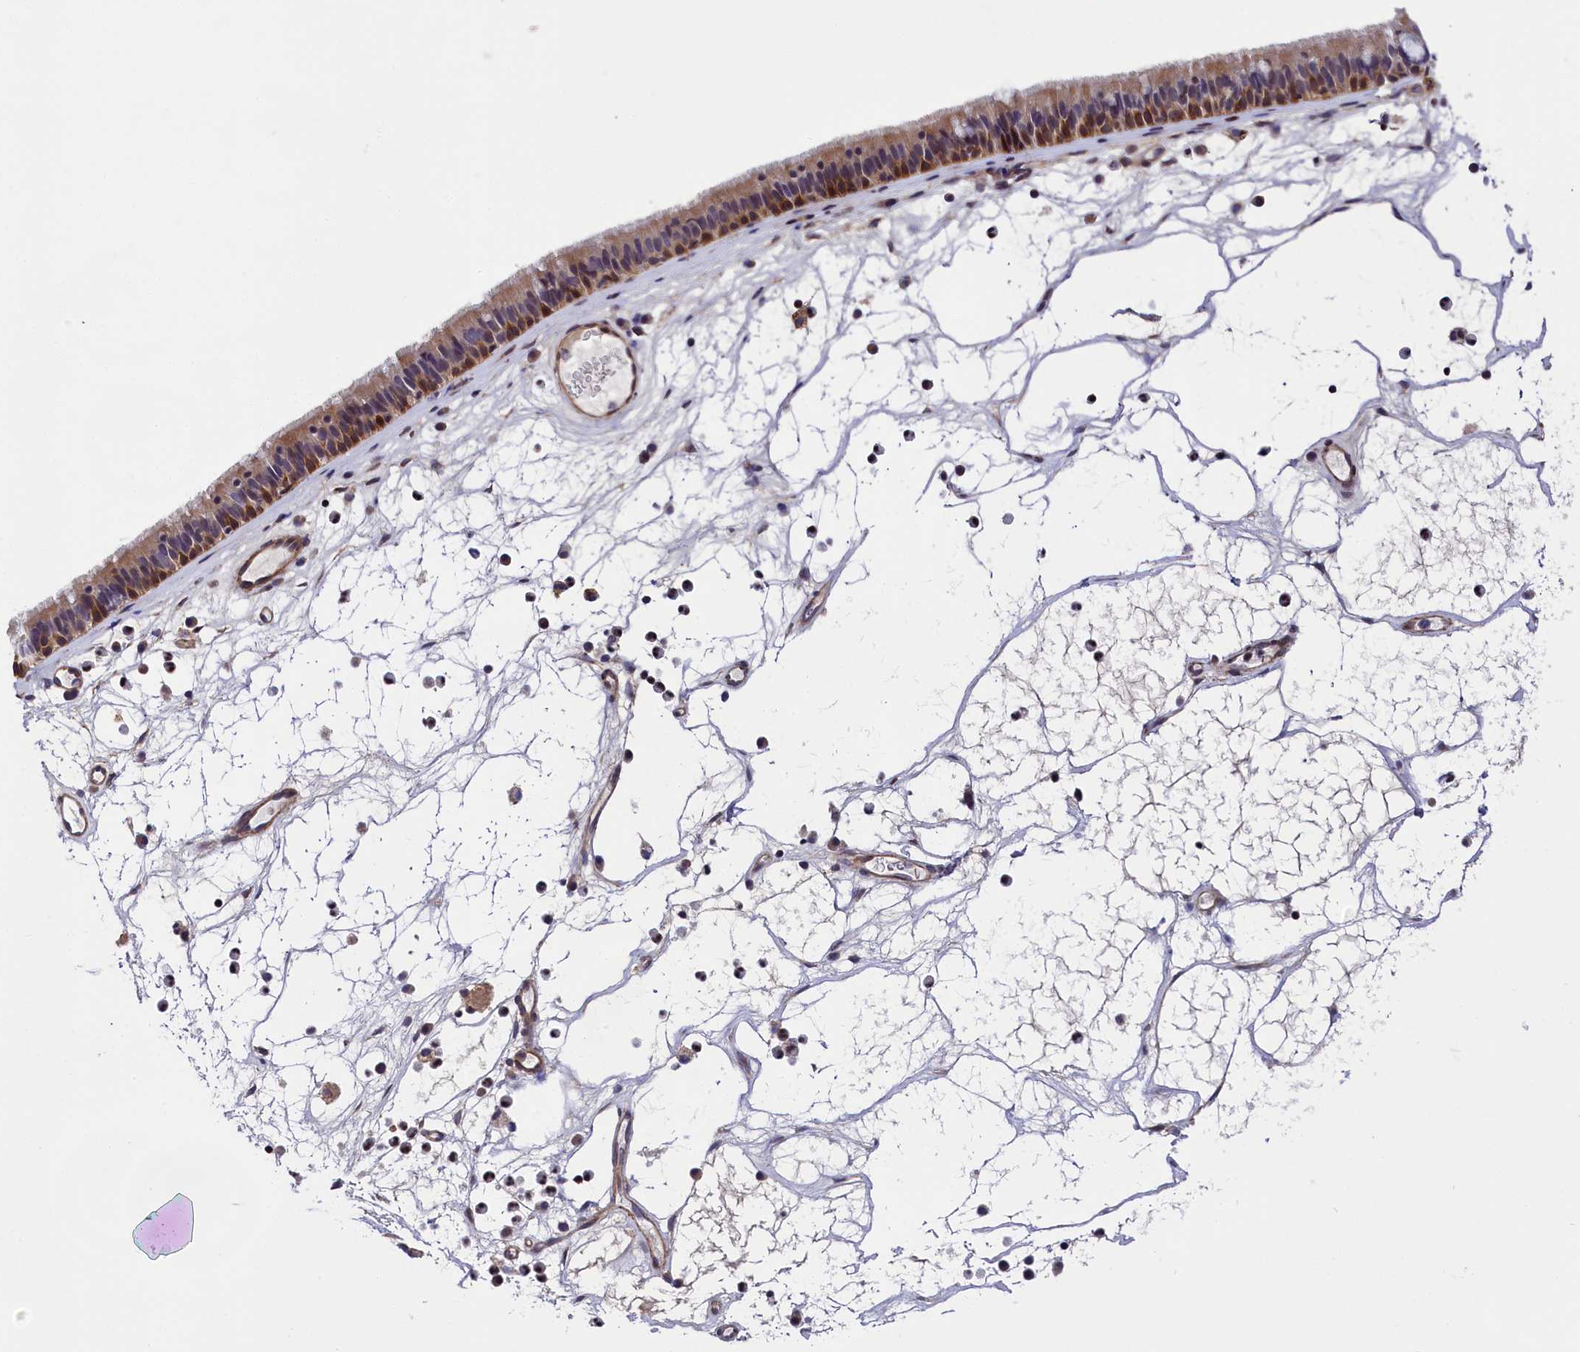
{"staining": {"intensity": "moderate", "quantity": "25%-75%", "location": "cytoplasmic/membranous"}, "tissue": "nasopharynx", "cell_type": "Respiratory epithelial cells", "image_type": "normal", "snomed": [{"axis": "morphology", "description": "Normal tissue, NOS"}, {"axis": "morphology", "description": "Inflammation, NOS"}, {"axis": "morphology", "description": "Malignant melanoma, Metastatic site"}, {"axis": "topography", "description": "Nasopharynx"}], "caption": "This histopathology image shows immunohistochemistry staining of normal nasopharynx, with medium moderate cytoplasmic/membranous positivity in about 25%-75% of respiratory epithelial cells.", "gene": "SP4", "patient": {"sex": "male", "age": 70}}